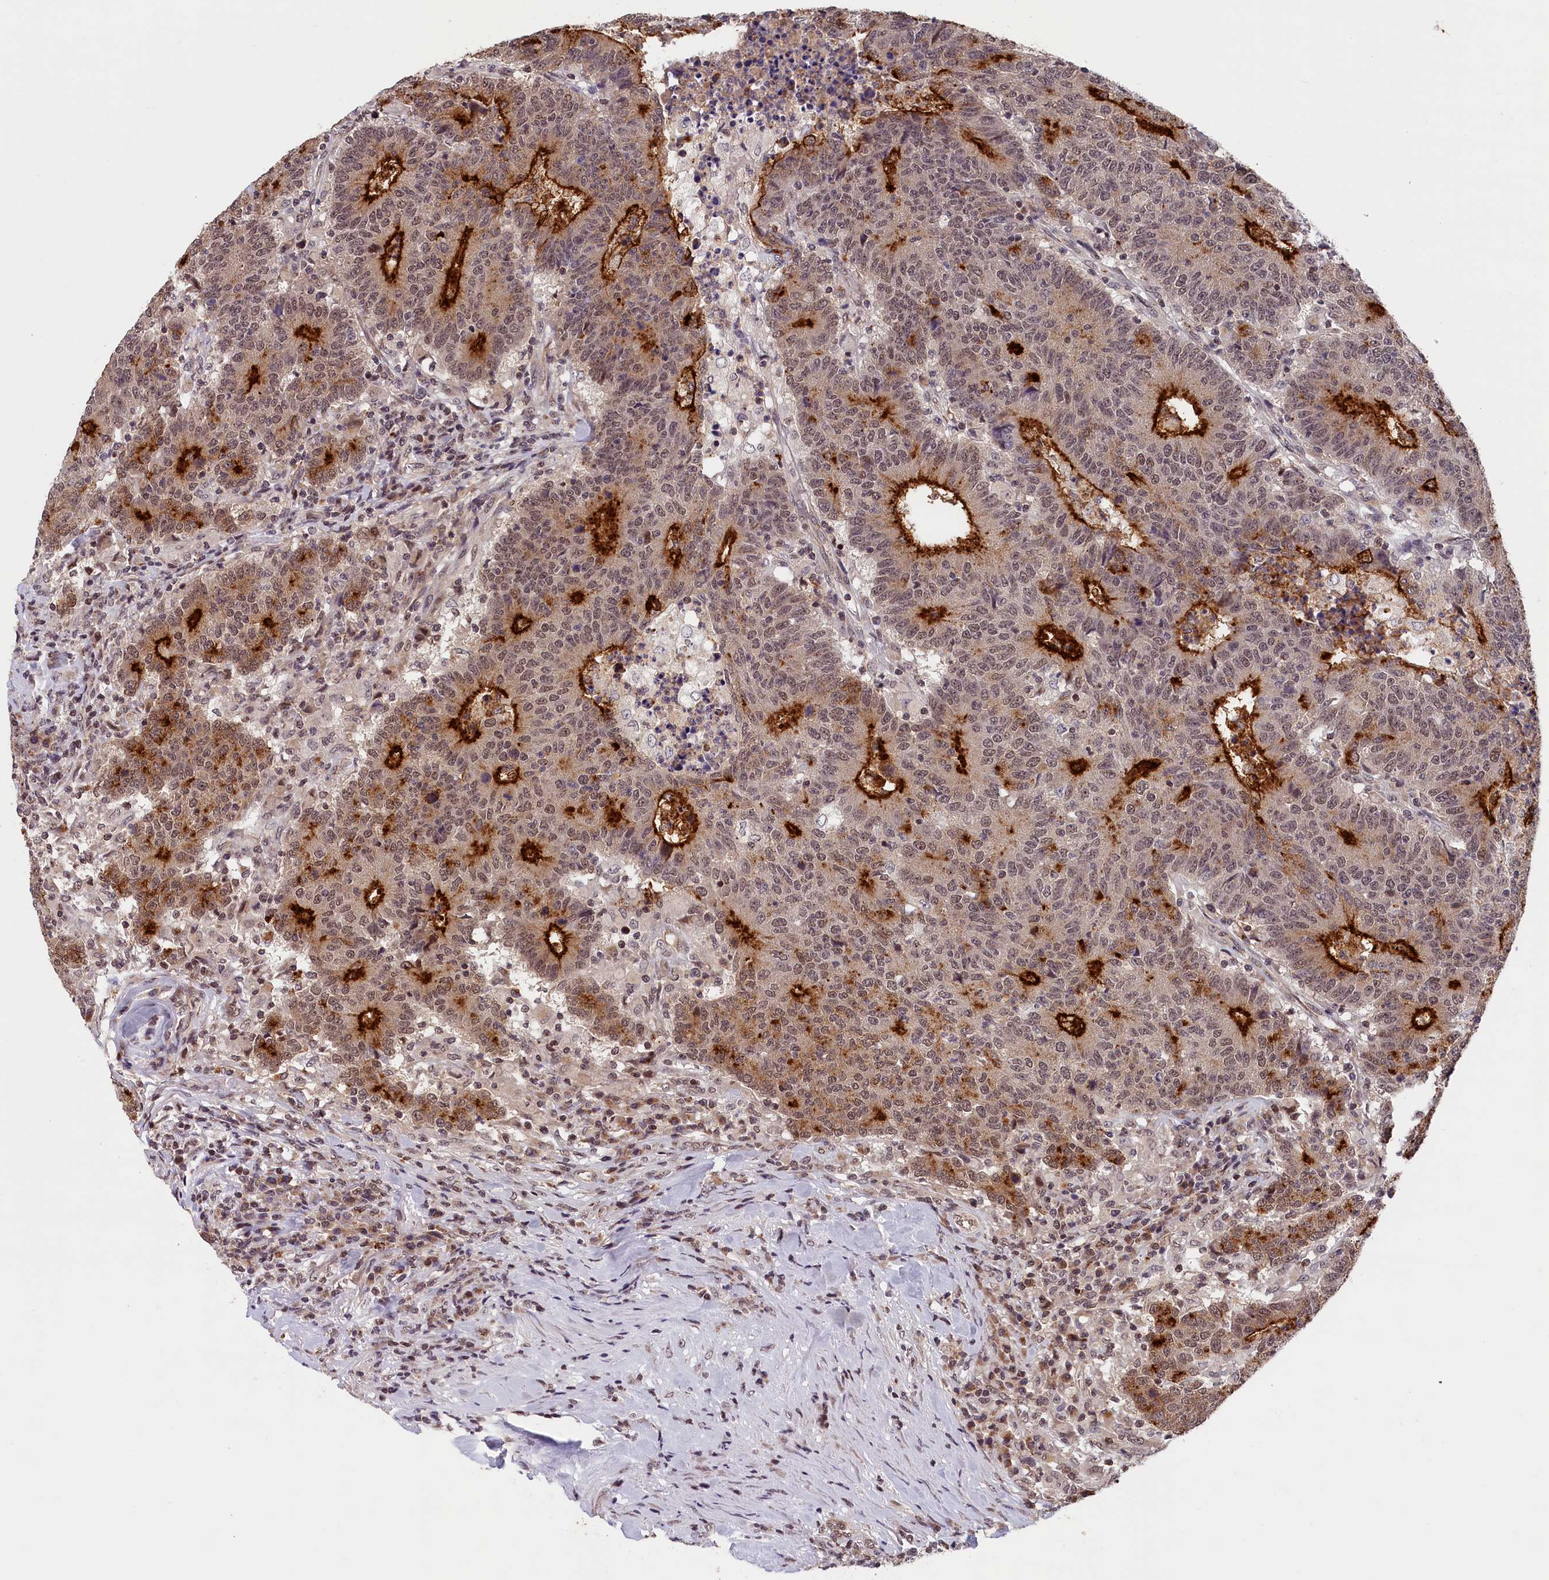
{"staining": {"intensity": "strong", "quantity": "25%-75%", "location": "cytoplasmic/membranous,nuclear"}, "tissue": "colorectal cancer", "cell_type": "Tumor cells", "image_type": "cancer", "snomed": [{"axis": "morphology", "description": "Adenocarcinoma, NOS"}, {"axis": "topography", "description": "Colon"}], "caption": "A high-resolution histopathology image shows IHC staining of colorectal cancer (adenocarcinoma), which reveals strong cytoplasmic/membranous and nuclear positivity in approximately 25%-75% of tumor cells.", "gene": "KCNK6", "patient": {"sex": "female", "age": 75}}